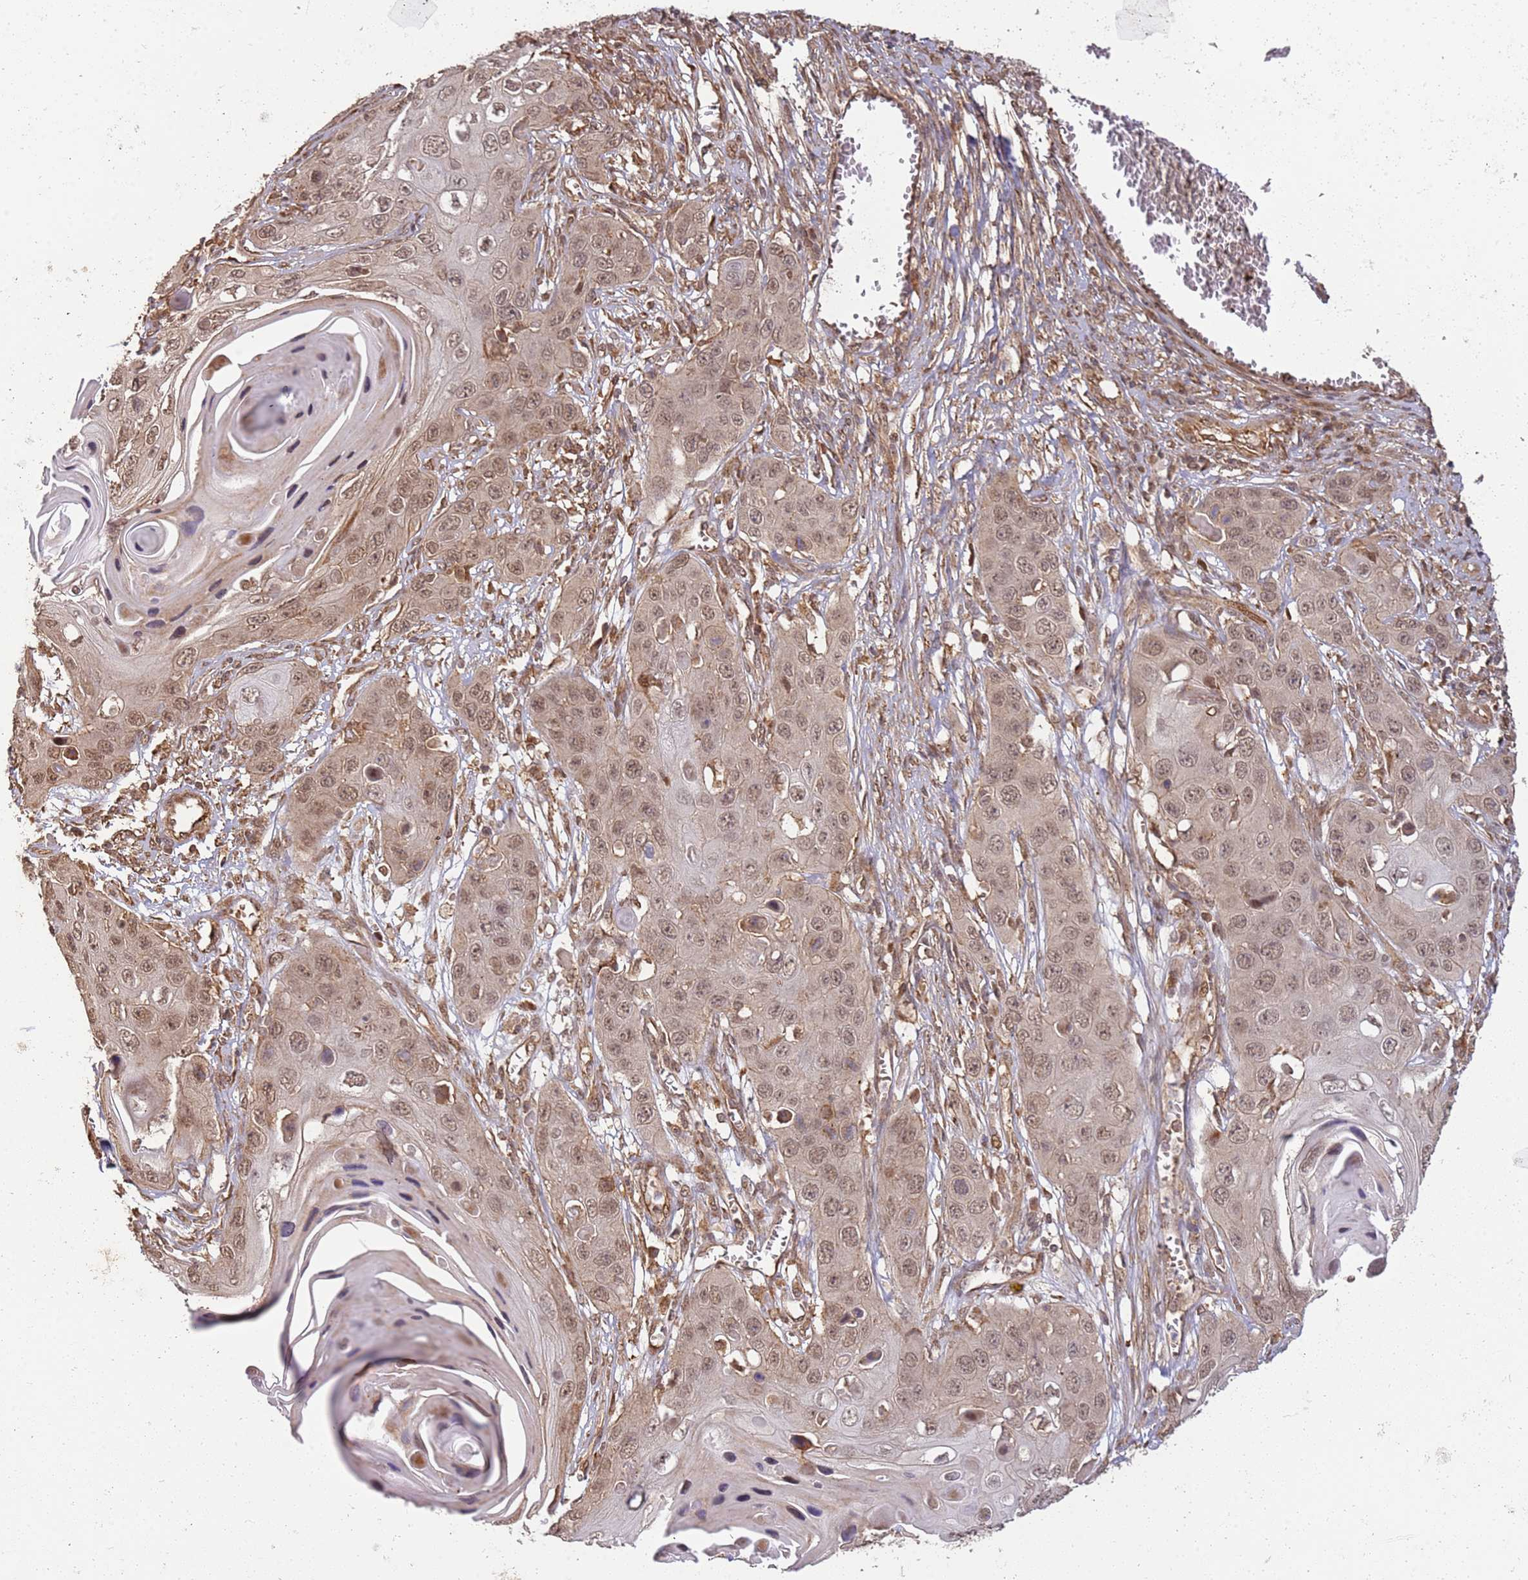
{"staining": {"intensity": "moderate", "quantity": ">75%", "location": "nuclear"}, "tissue": "skin cancer", "cell_type": "Tumor cells", "image_type": "cancer", "snomed": [{"axis": "morphology", "description": "Squamous cell carcinoma, NOS"}, {"axis": "topography", "description": "Skin"}], "caption": "A histopathology image showing moderate nuclear staining in about >75% of tumor cells in squamous cell carcinoma (skin), as visualized by brown immunohistochemical staining.", "gene": "ST18", "patient": {"sex": "male", "age": 55}}